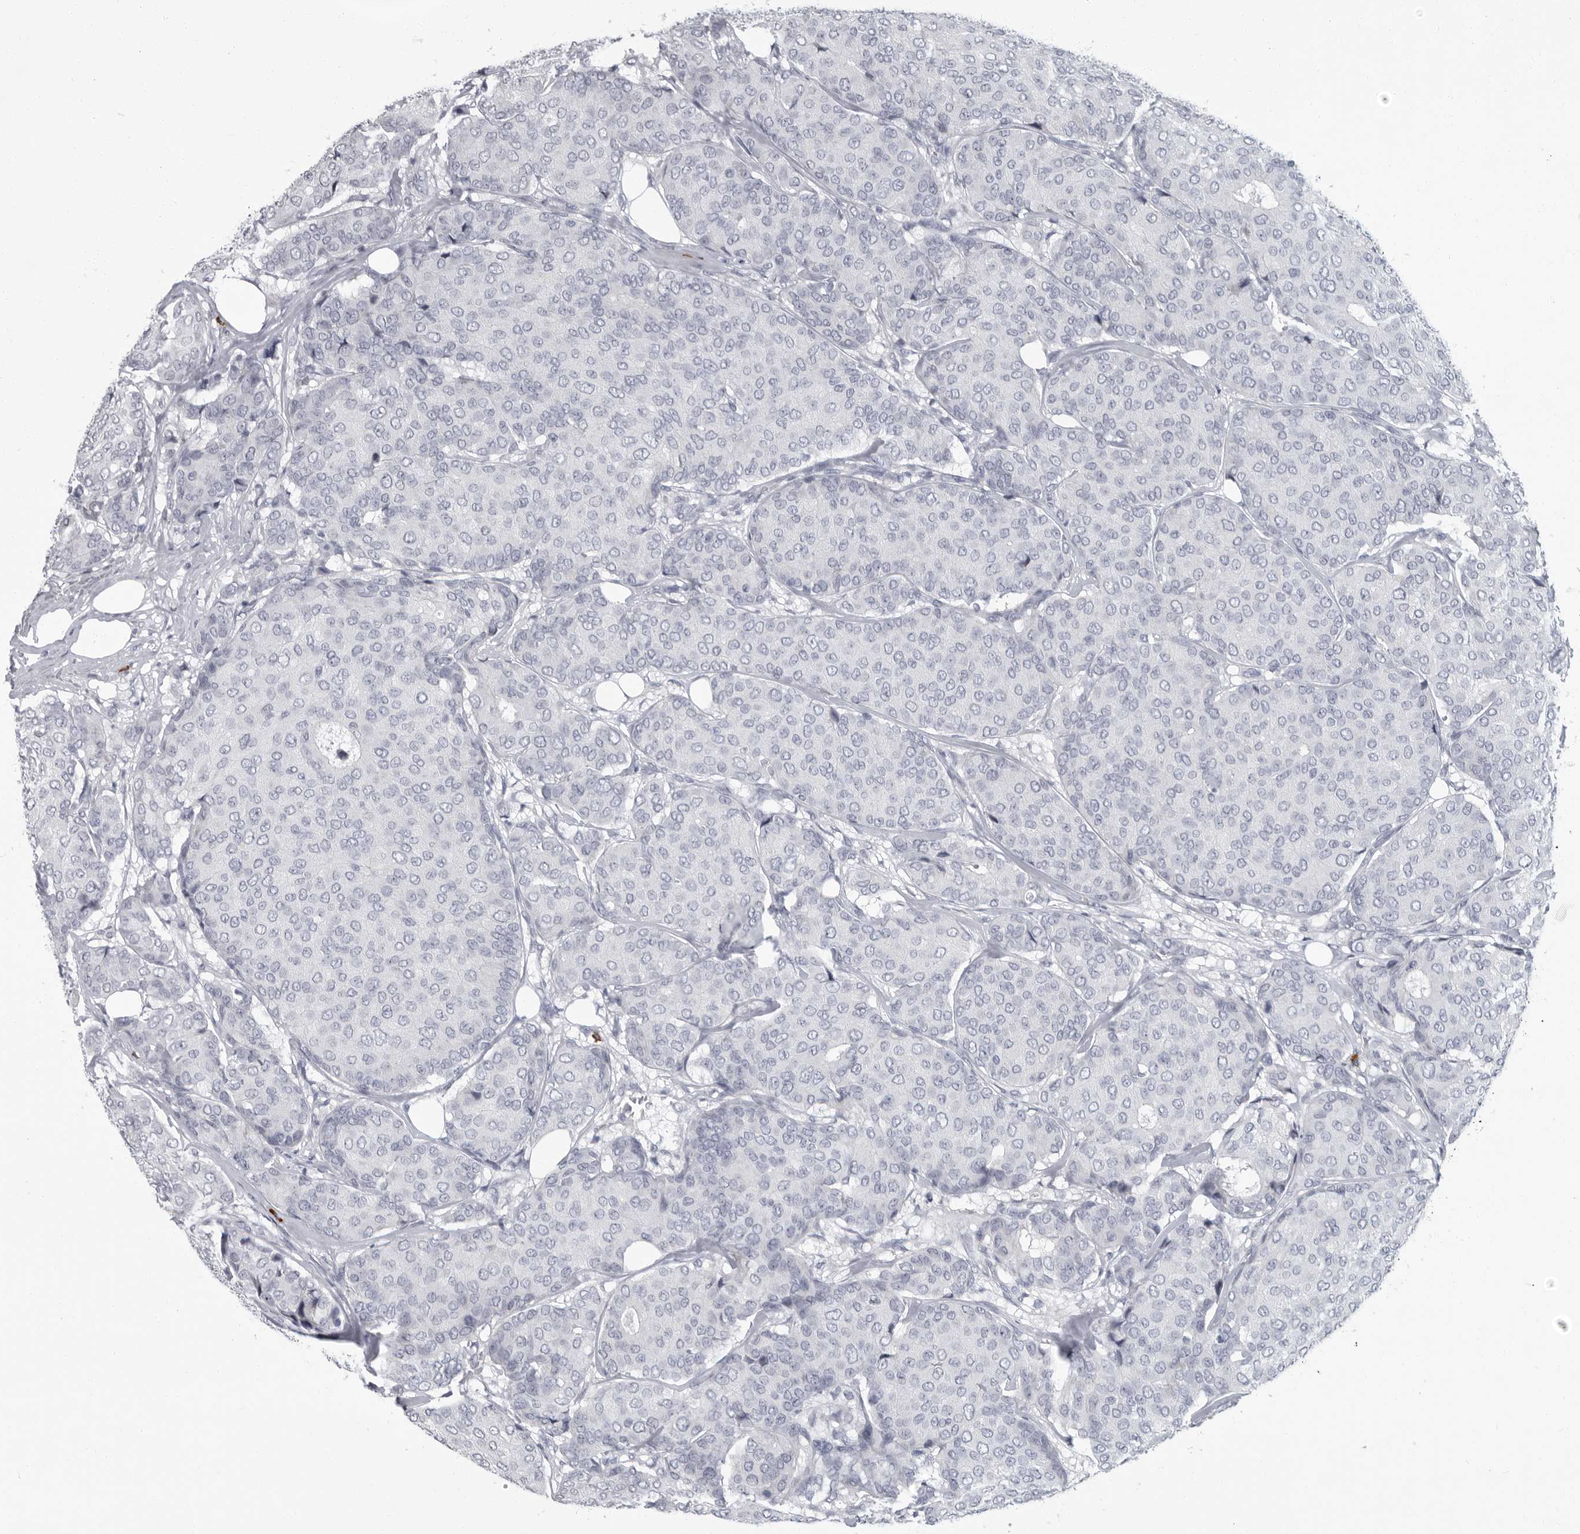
{"staining": {"intensity": "negative", "quantity": "none", "location": "none"}, "tissue": "breast cancer", "cell_type": "Tumor cells", "image_type": "cancer", "snomed": [{"axis": "morphology", "description": "Duct carcinoma"}, {"axis": "topography", "description": "Breast"}], "caption": "A high-resolution histopathology image shows immunohistochemistry staining of breast intraductal carcinoma, which displays no significant positivity in tumor cells.", "gene": "SLC25A39", "patient": {"sex": "female", "age": 75}}